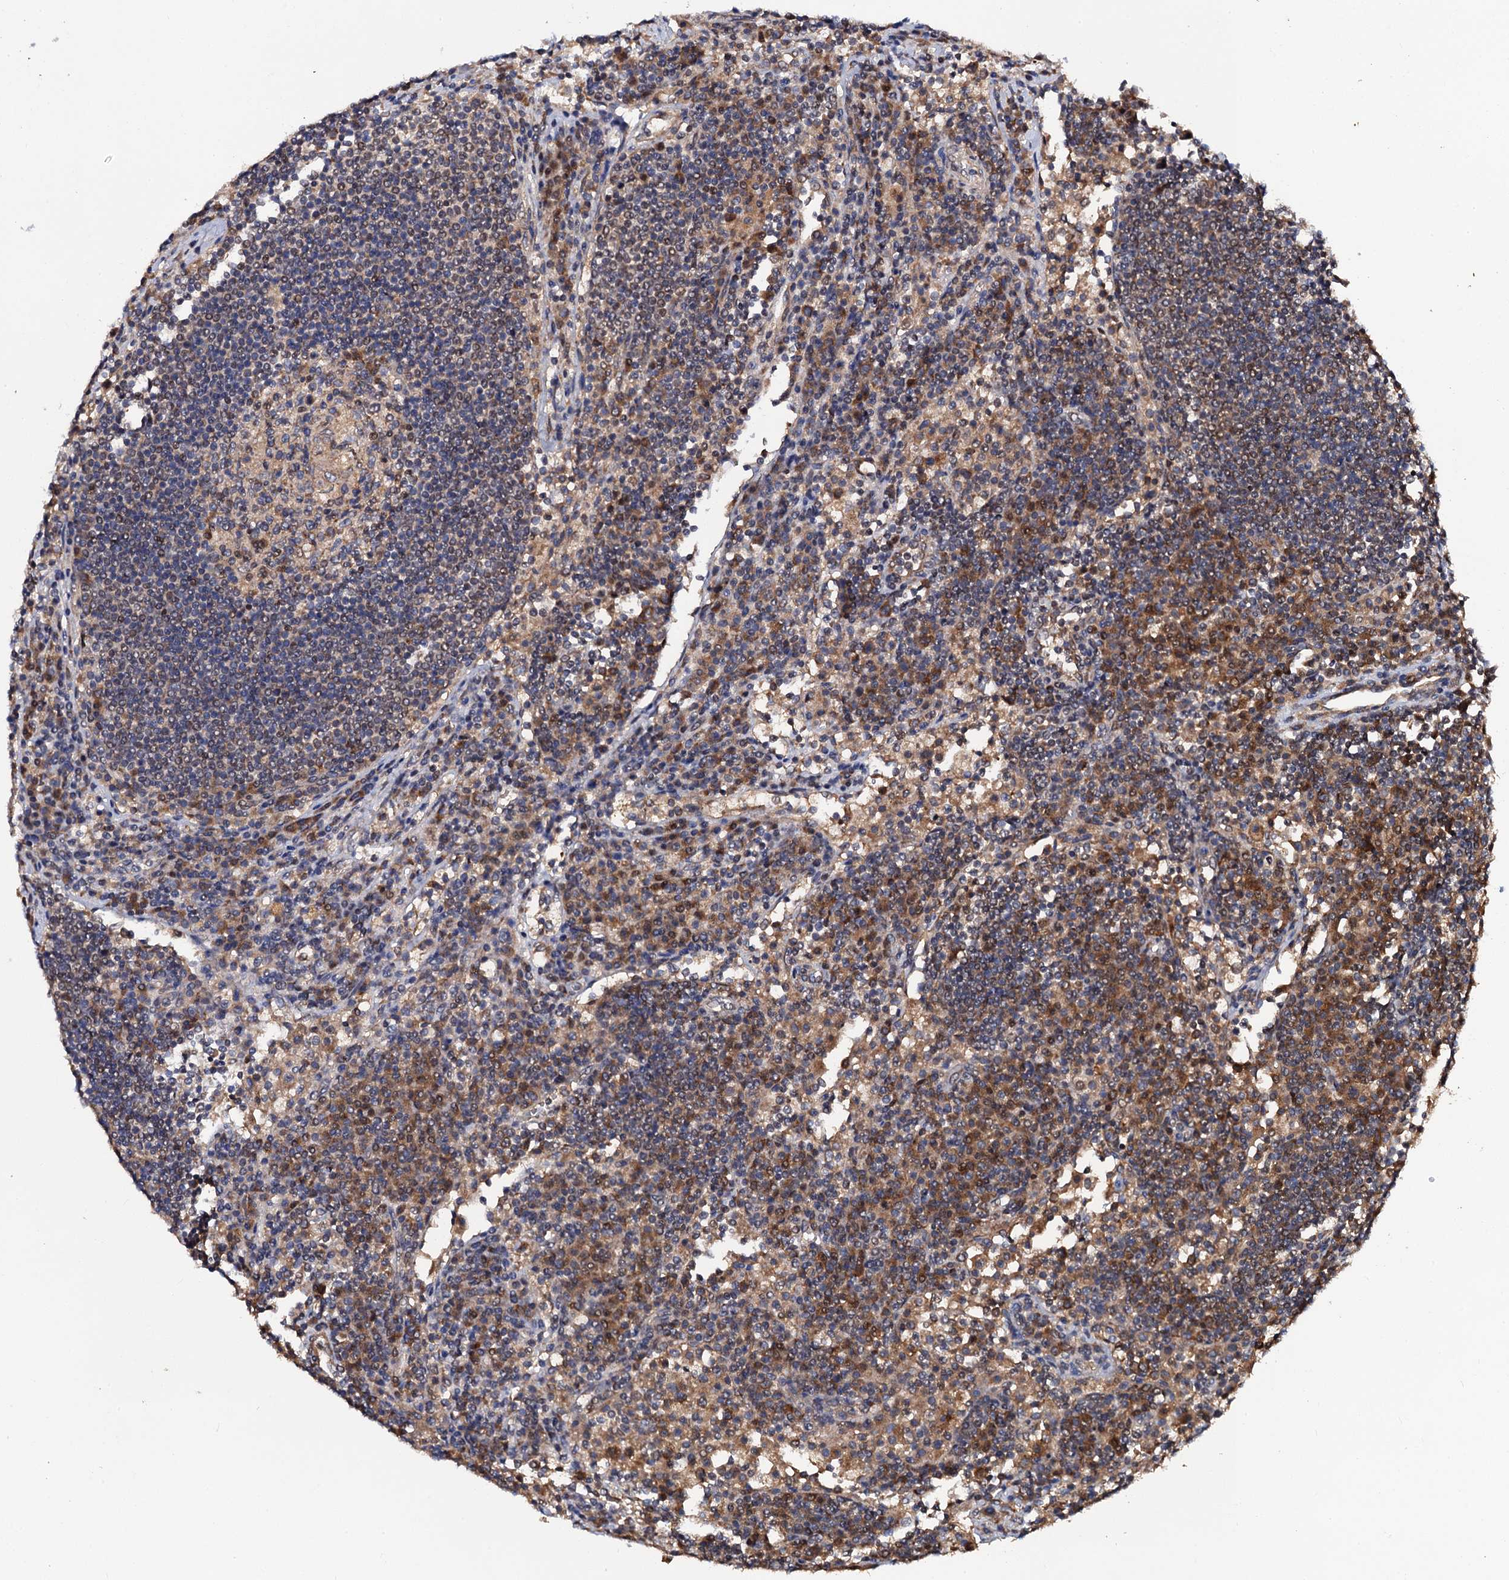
{"staining": {"intensity": "moderate", "quantity": ">75%", "location": "cytoplasmic/membranous"}, "tissue": "lymph node", "cell_type": "Germinal center cells", "image_type": "normal", "snomed": [{"axis": "morphology", "description": "Normal tissue, NOS"}, {"axis": "topography", "description": "Lymph node"}], "caption": "Immunohistochemistry (IHC) (DAB (3,3'-diaminobenzidine)) staining of benign lymph node exhibits moderate cytoplasmic/membranous protein positivity in approximately >75% of germinal center cells. The protein is shown in brown color, while the nuclei are stained blue.", "gene": "MIER2", "patient": {"sex": "female", "age": 53}}